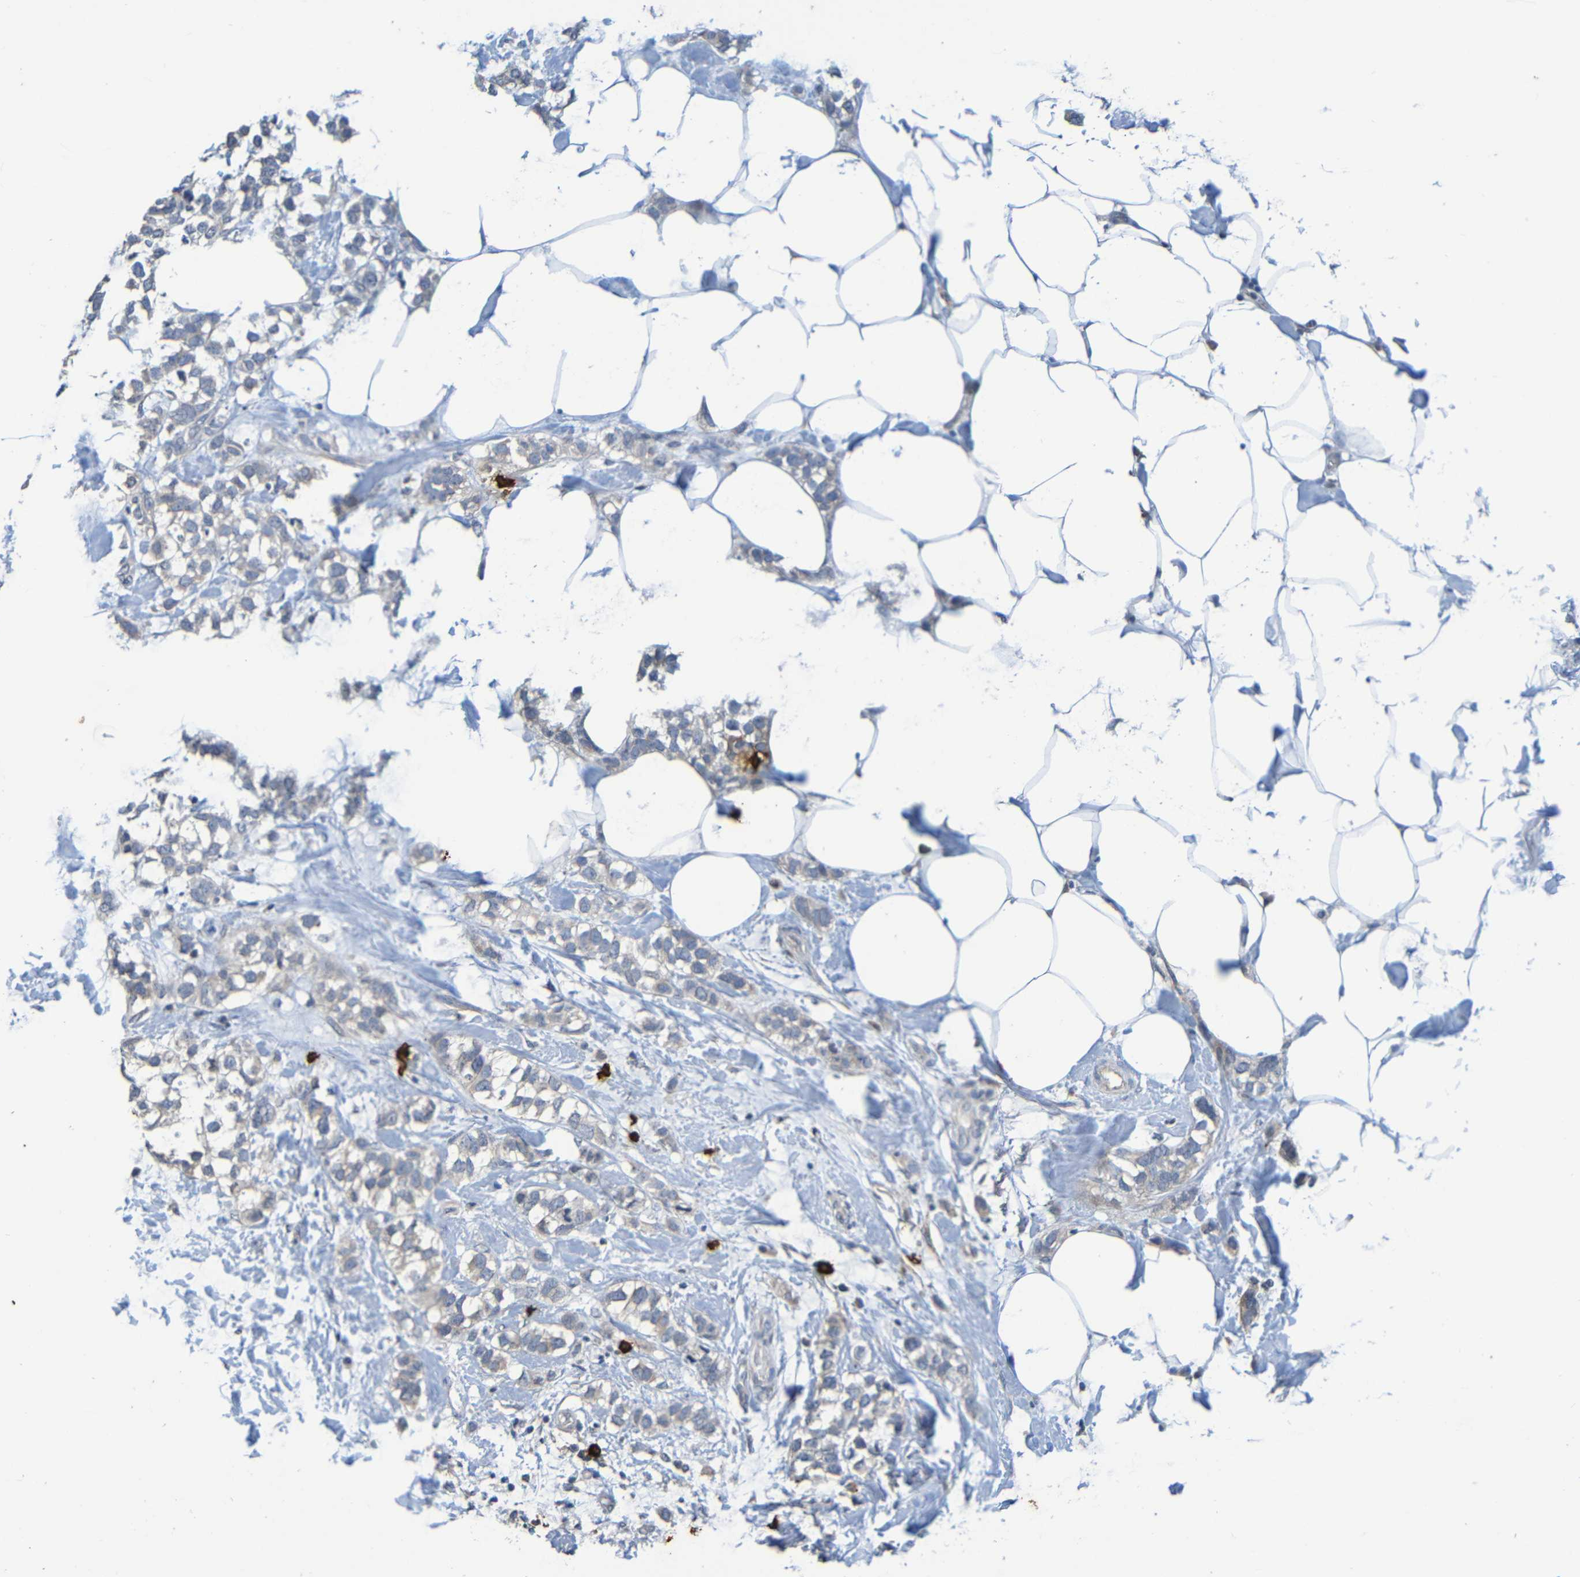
{"staining": {"intensity": "weak", "quantity": "25%-75%", "location": "cytoplasmic/membranous"}, "tissue": "breast cancer", "cell_type": "Tumor cells", "image_type": "cancer", "snomed": [{"axis": "morphology", "description": "Normal tissue, NOS"}, {"axis": "morphology", "description": "Duct carcinoma"}, {"axis": "topography", "description": "Breast"}], "caption": "Protein expression analysis of invasive ductal carcinoma (breast) reveals weak cytoplasmic/membranous positivity in approximately 25%-75% of tumor cells. (DAB = brown stain, brightfield microscopy at high magnification).", "gene": "C3AR1", "patient": {"sex": "female", "age": 50}}